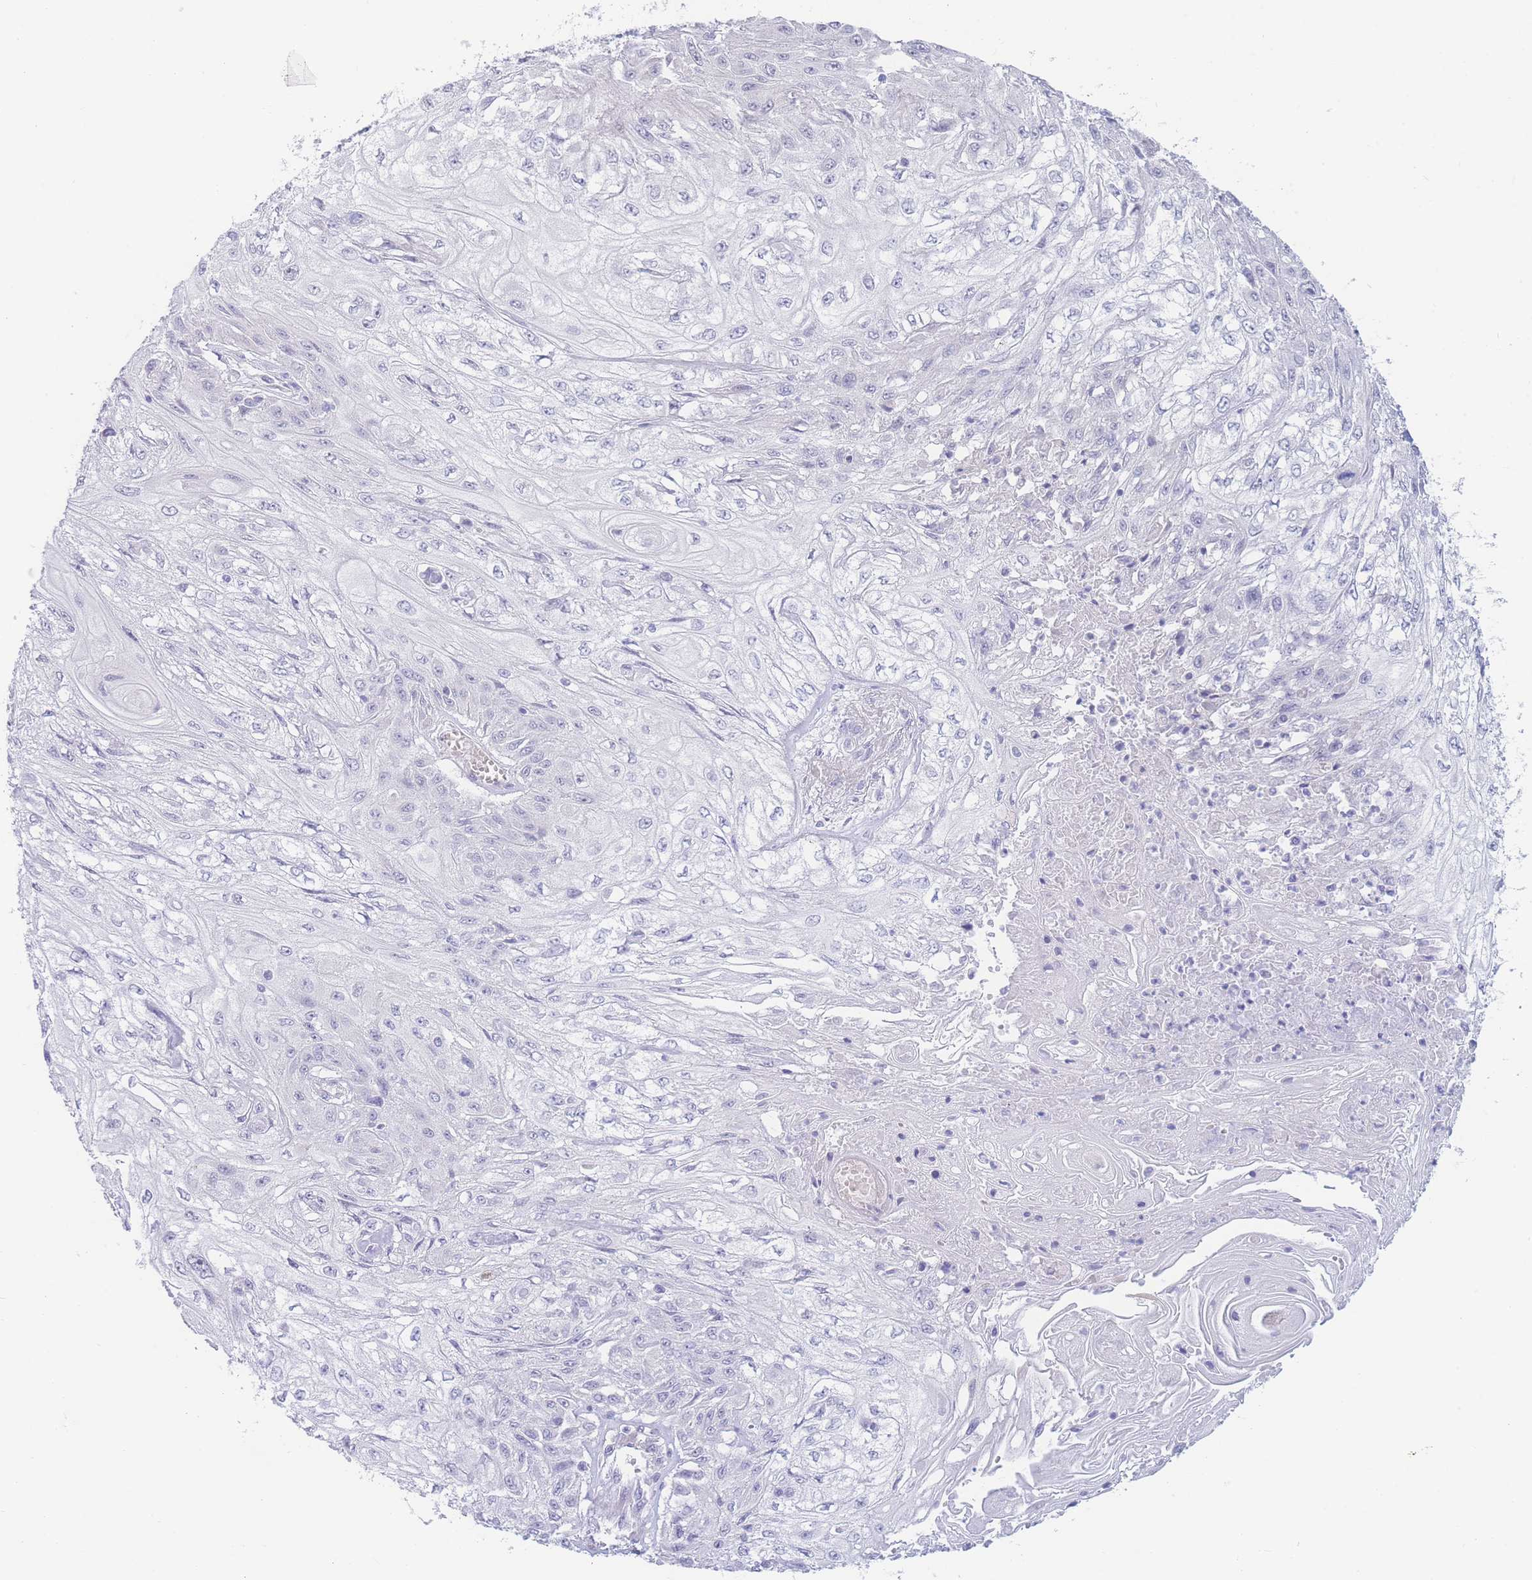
{"staining": {"intensity": "negative", "quantity": "none", "location": "none"}, "tissue": "skin cancer", "cell_type": "Tumor cells", "image_type": "cancer", "snomed": [{"axis": "morphology", "description": "Squamous cell carcinoma, NOS"}, {"axis": "morphology", "description": "Squamous cell carcinoma, metastatic, NOS"}, {"axis": "topography", "description": "Skin"}, {"axis": "topography", "description": "Lymph node"}], "caption": "The image shows no significant positivity in tumor cells of squamous cell carcinoma (skin).", "gene": "PRSS22", "patient": {"sex": "male", "age": 75}}